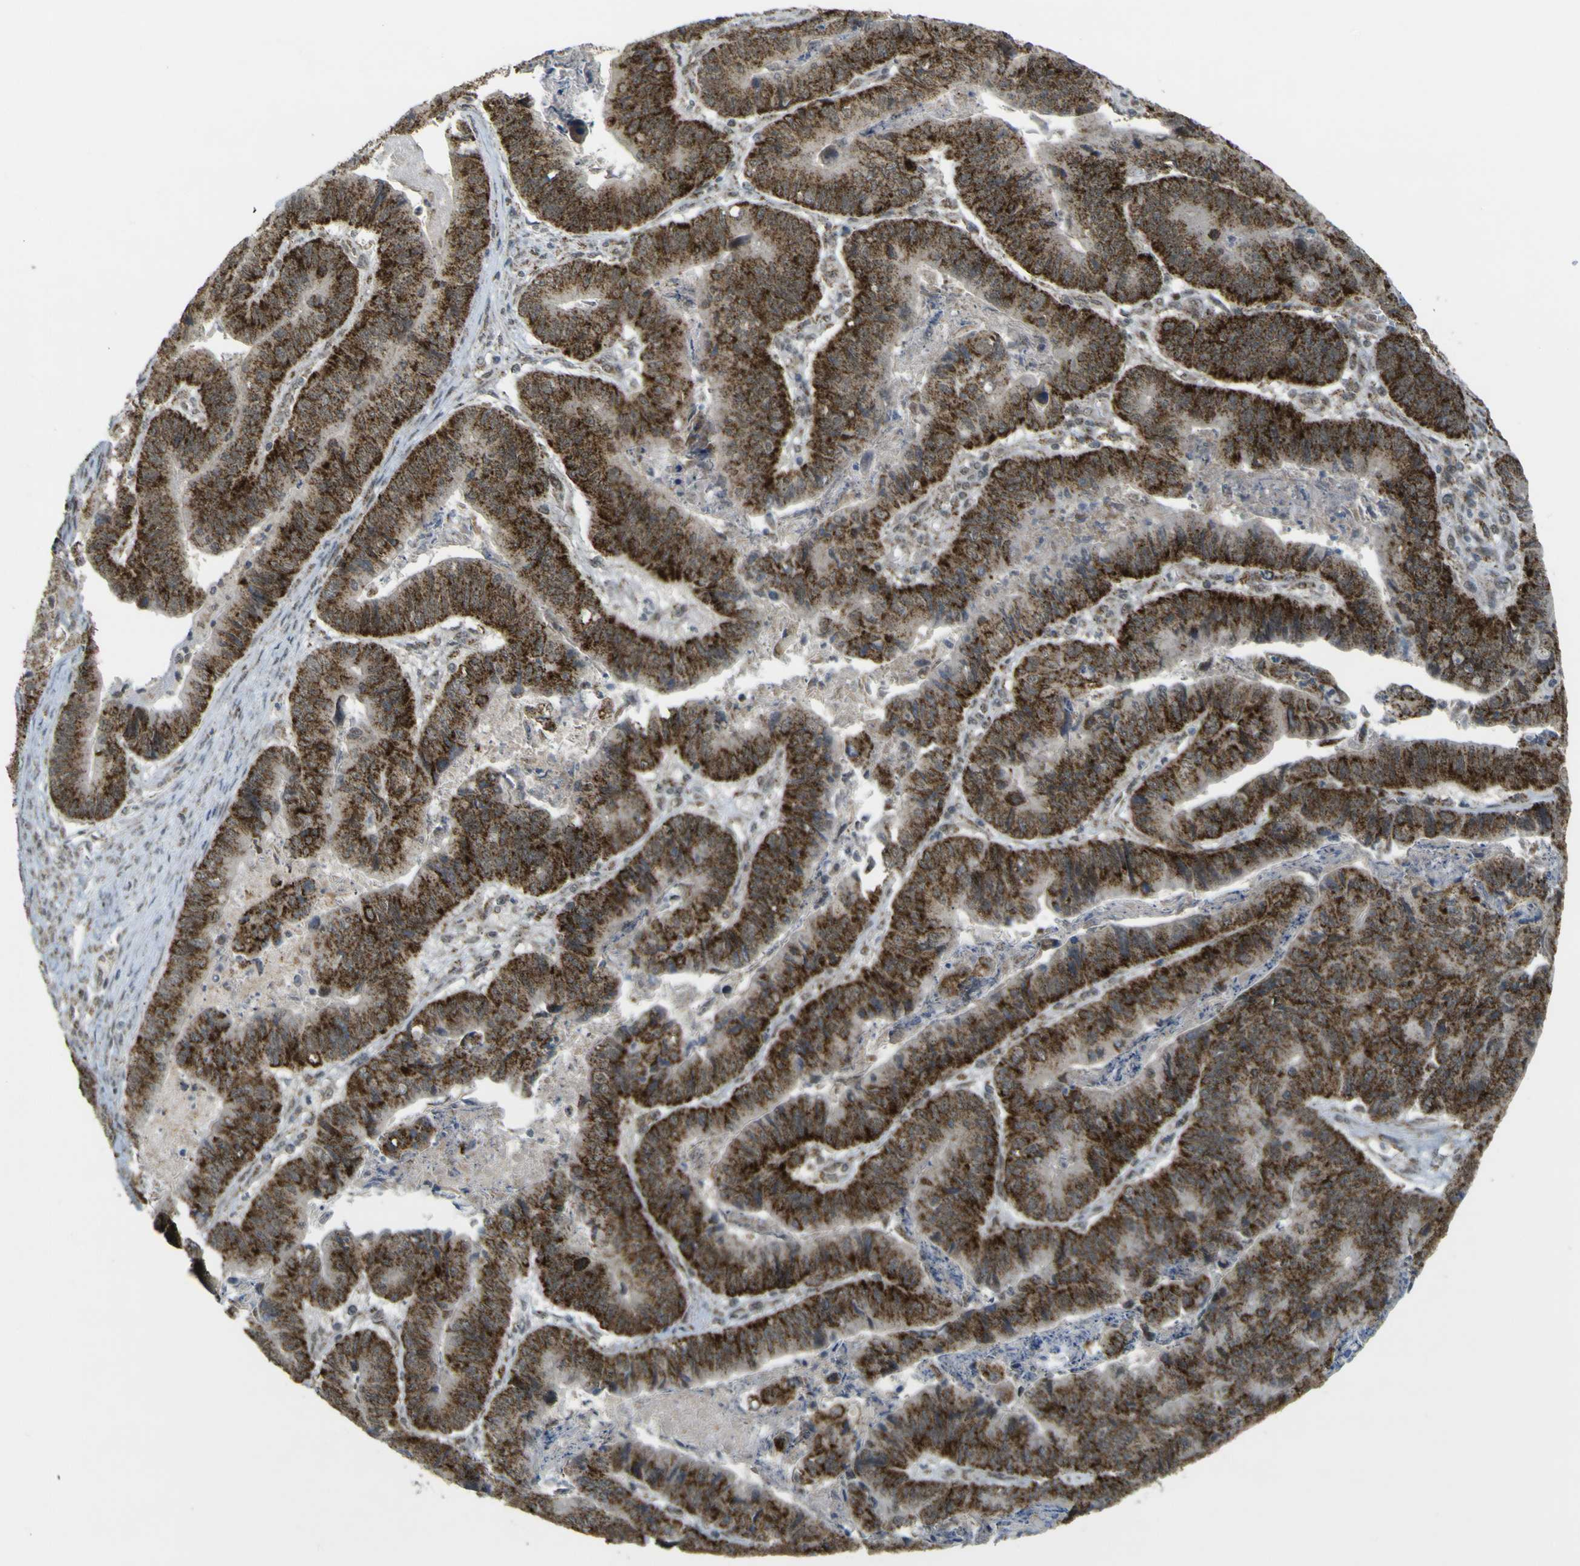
{"staining": {"intensity": "strong", "quantity": ">75%", "location": "cytoplasmic/membranous"}, "tissue": "stomach cancer", "cell_type": "Tumor cells", "image_type": "cancer", "snomed": [{"axis": "morphology", "description": "Adenocarcinoma, NOS"}, {"axis": "topography", "description": "Stomach, lower"}], "caption": "Protein staining of stomach adenocarcinoma tissue displays strong cytoplasmic/membranous positivity in about >75% of tumor cells.", "gene": "ACBD5", "patient": {"sex": "male", "age": 77}}